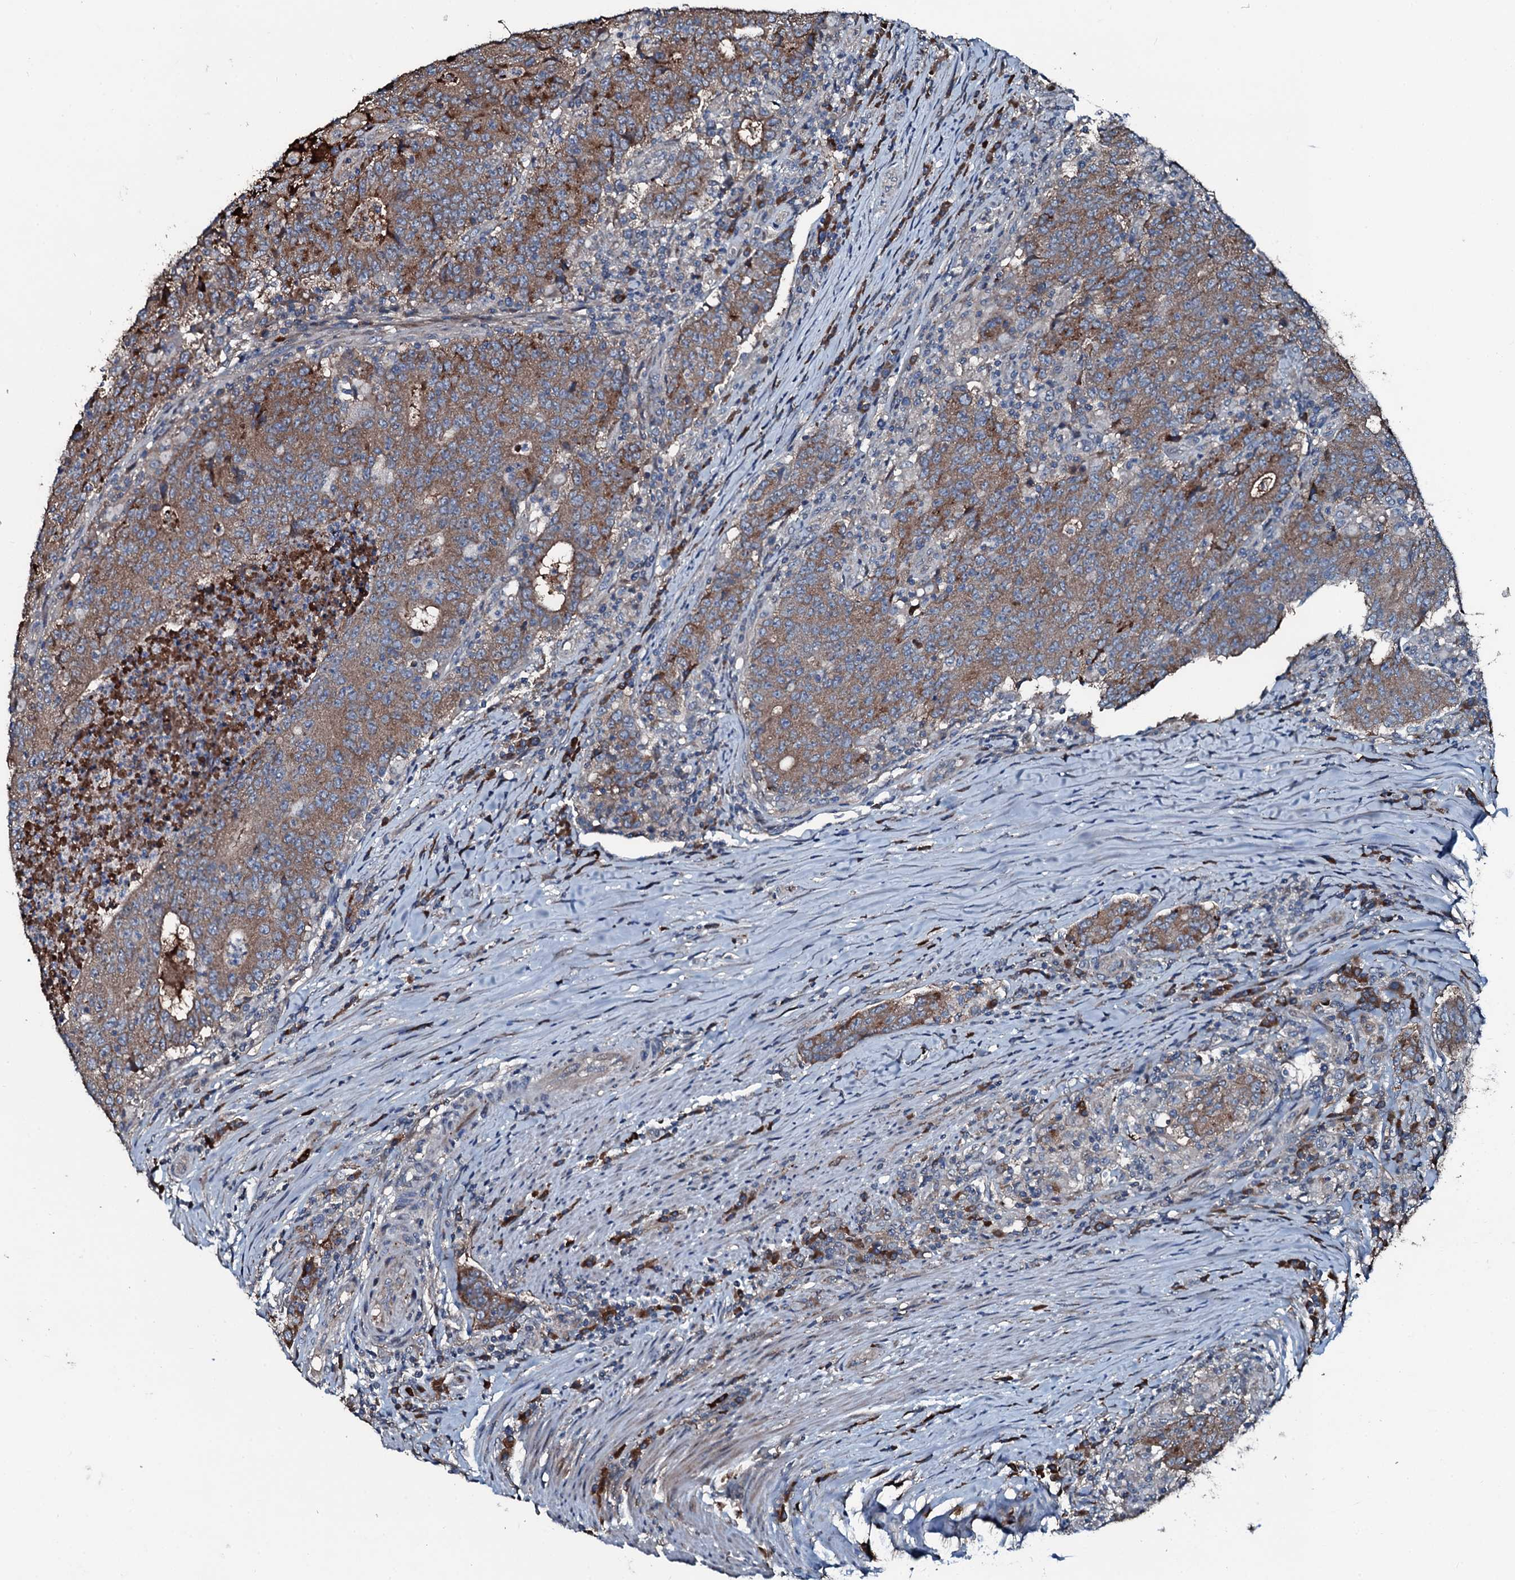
{"staining": {"intensity": "moderate", "quantity": ">75%", "location": "cytoplasmic/membranous"}, "tissue": "colorectal cancer", "cell_type": "Tumor cells", "image_type": "cancer", "snomed": [{"axis": "morphology", "description": "Adenocarcinoma, NOS"}, {"axis": "topography", "description": "Colon"}], "caption": "This is an image of IHC staining of colorectal cancer, which shows moderate staining in the cytoplasmic/membranous of tumor cells.", "gene": "AARS1", "patient": {"sex": "female", "age": 75}}